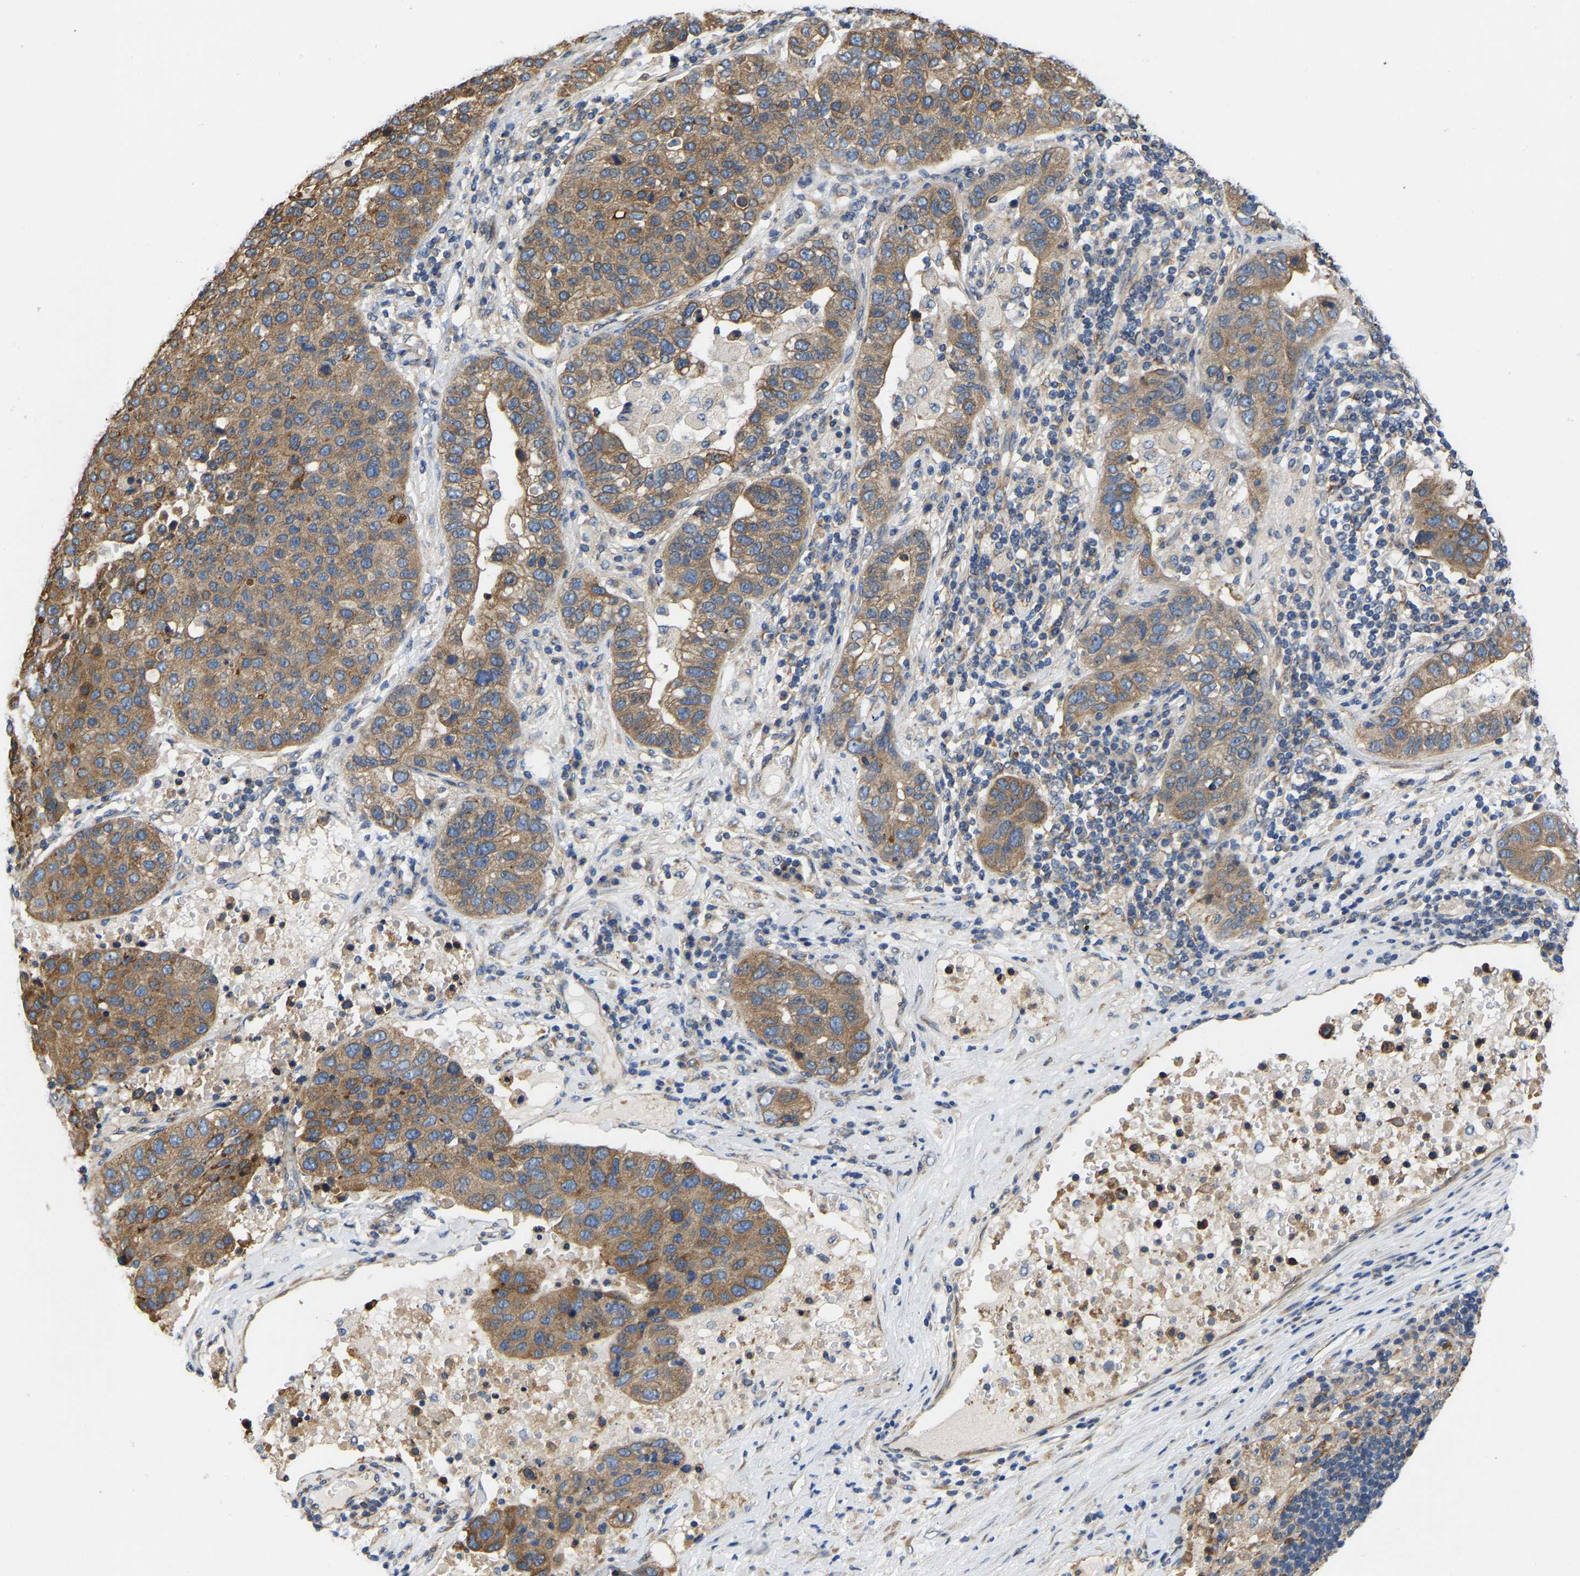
{"staining": {"intensity": "moderate", "quantity": ">75%", "location": "cytoplasmic/membranous"}, "tissue": "pancreatic cancer", "cell_type": "Tumor cells", "image_type": "cancer", "snomed": [{"axis": "morphology", "description": "Adenocarcinoma, NOS"}, {"axis": "topography", "description": "Pancreas"}], "caption": "IHC (DAB (3,3'-diaminobenzidine)) staining of human pancreatic cancer (adenocarcinoma) exhibits moderate cytoplasmic/membranous protein expression in about >75% of tumor cells.", "gene": "ARL6IP5", "patient": {"sex": "female", "age": 61}}